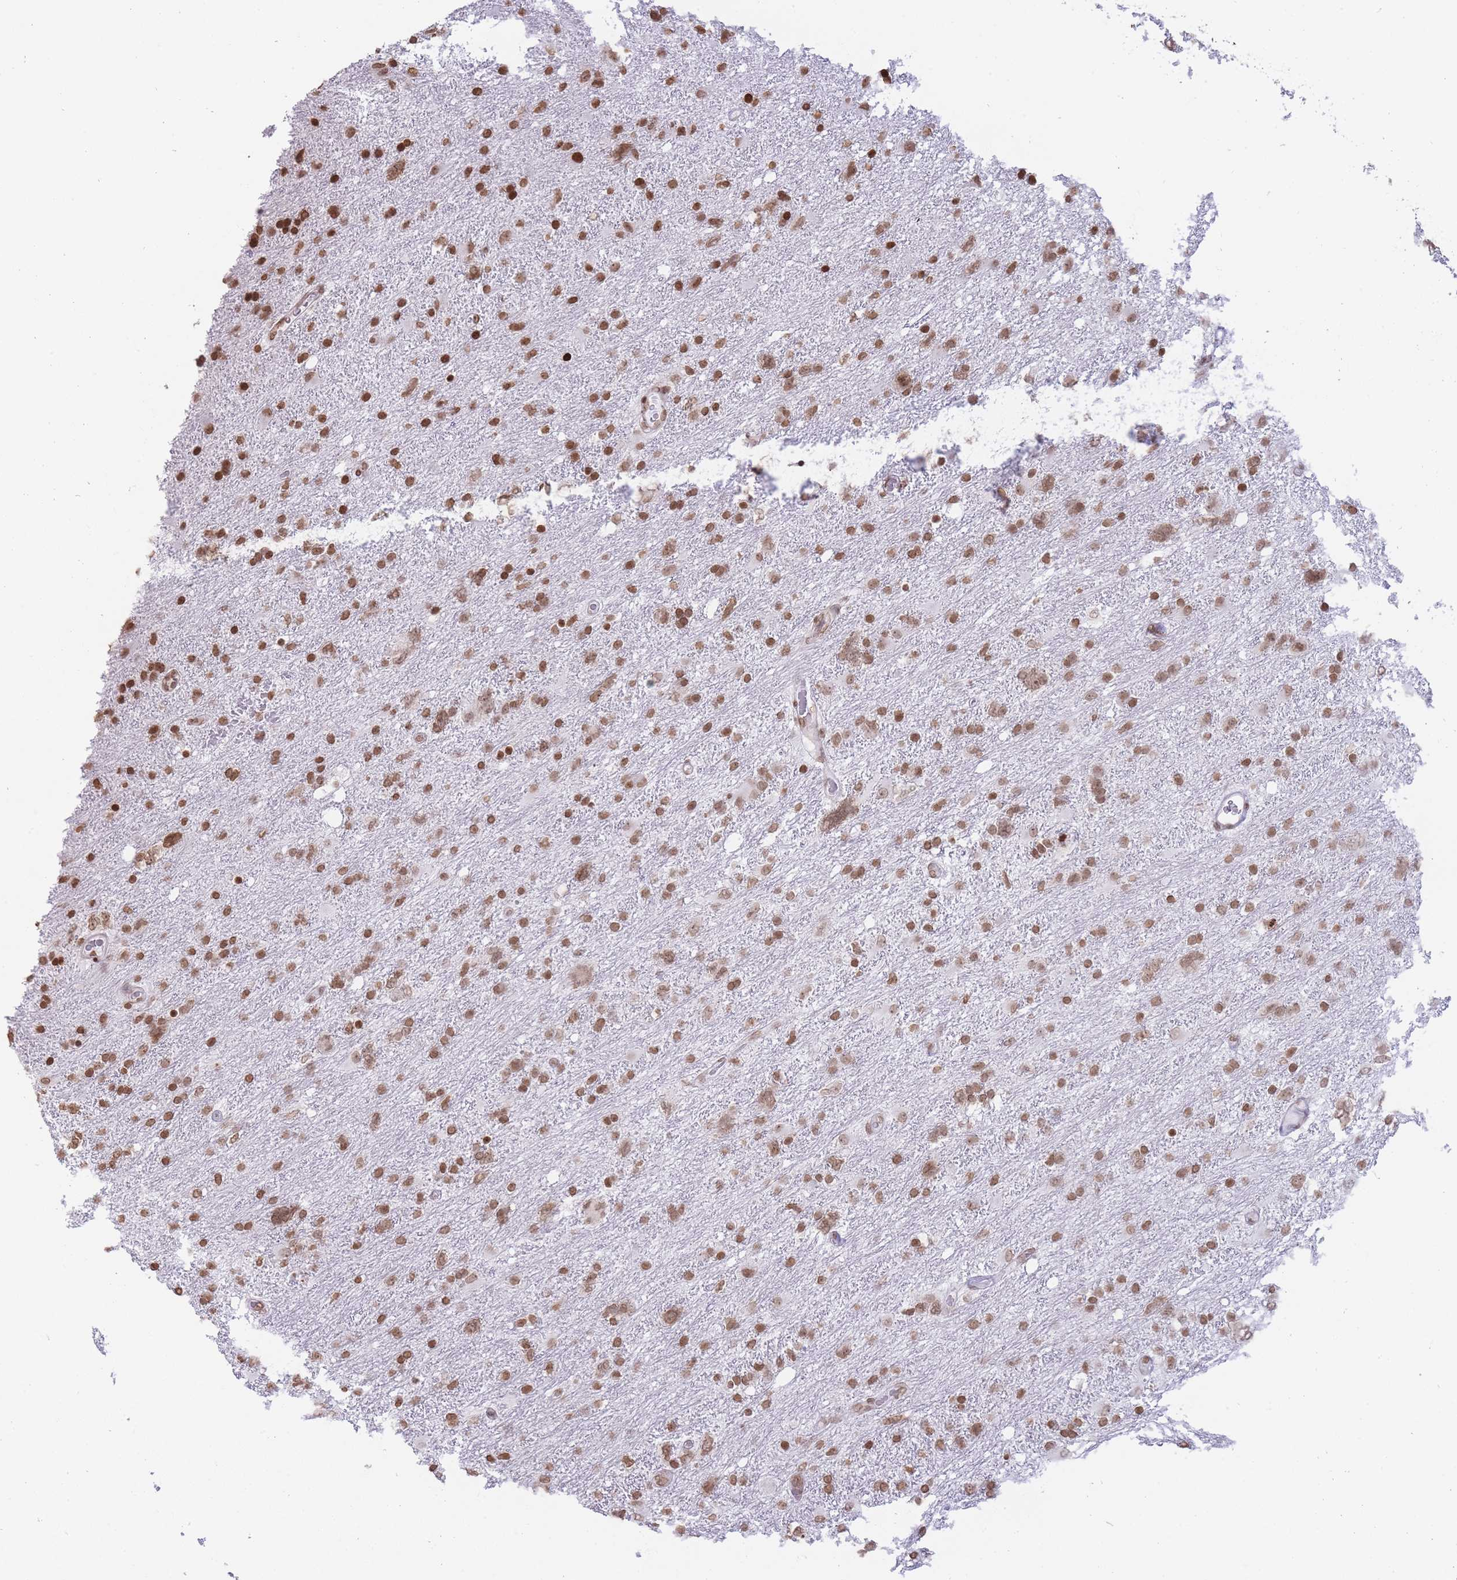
{"staining": {"intensity": "moderate", "quantity": ">75%", "location": "nuclear"}, "tissue": "glioma", "cell_type": "Tumor cells", "image_type": "cancer", "snomed": [{"axis": "morphology", "description": "Glioma, malignant, High grade"}, {"axis": "topography", "description": "Brain"}], "caption": "An immunohistochemistry micrograph of neoplastic tissue is shown. Protein staining in brown highlights moderate nuclear positivity in malignant high-grade glioma within tumor cells.", "gene": "SHISAL1", "patient": {"sex": "male", "age": 61}}